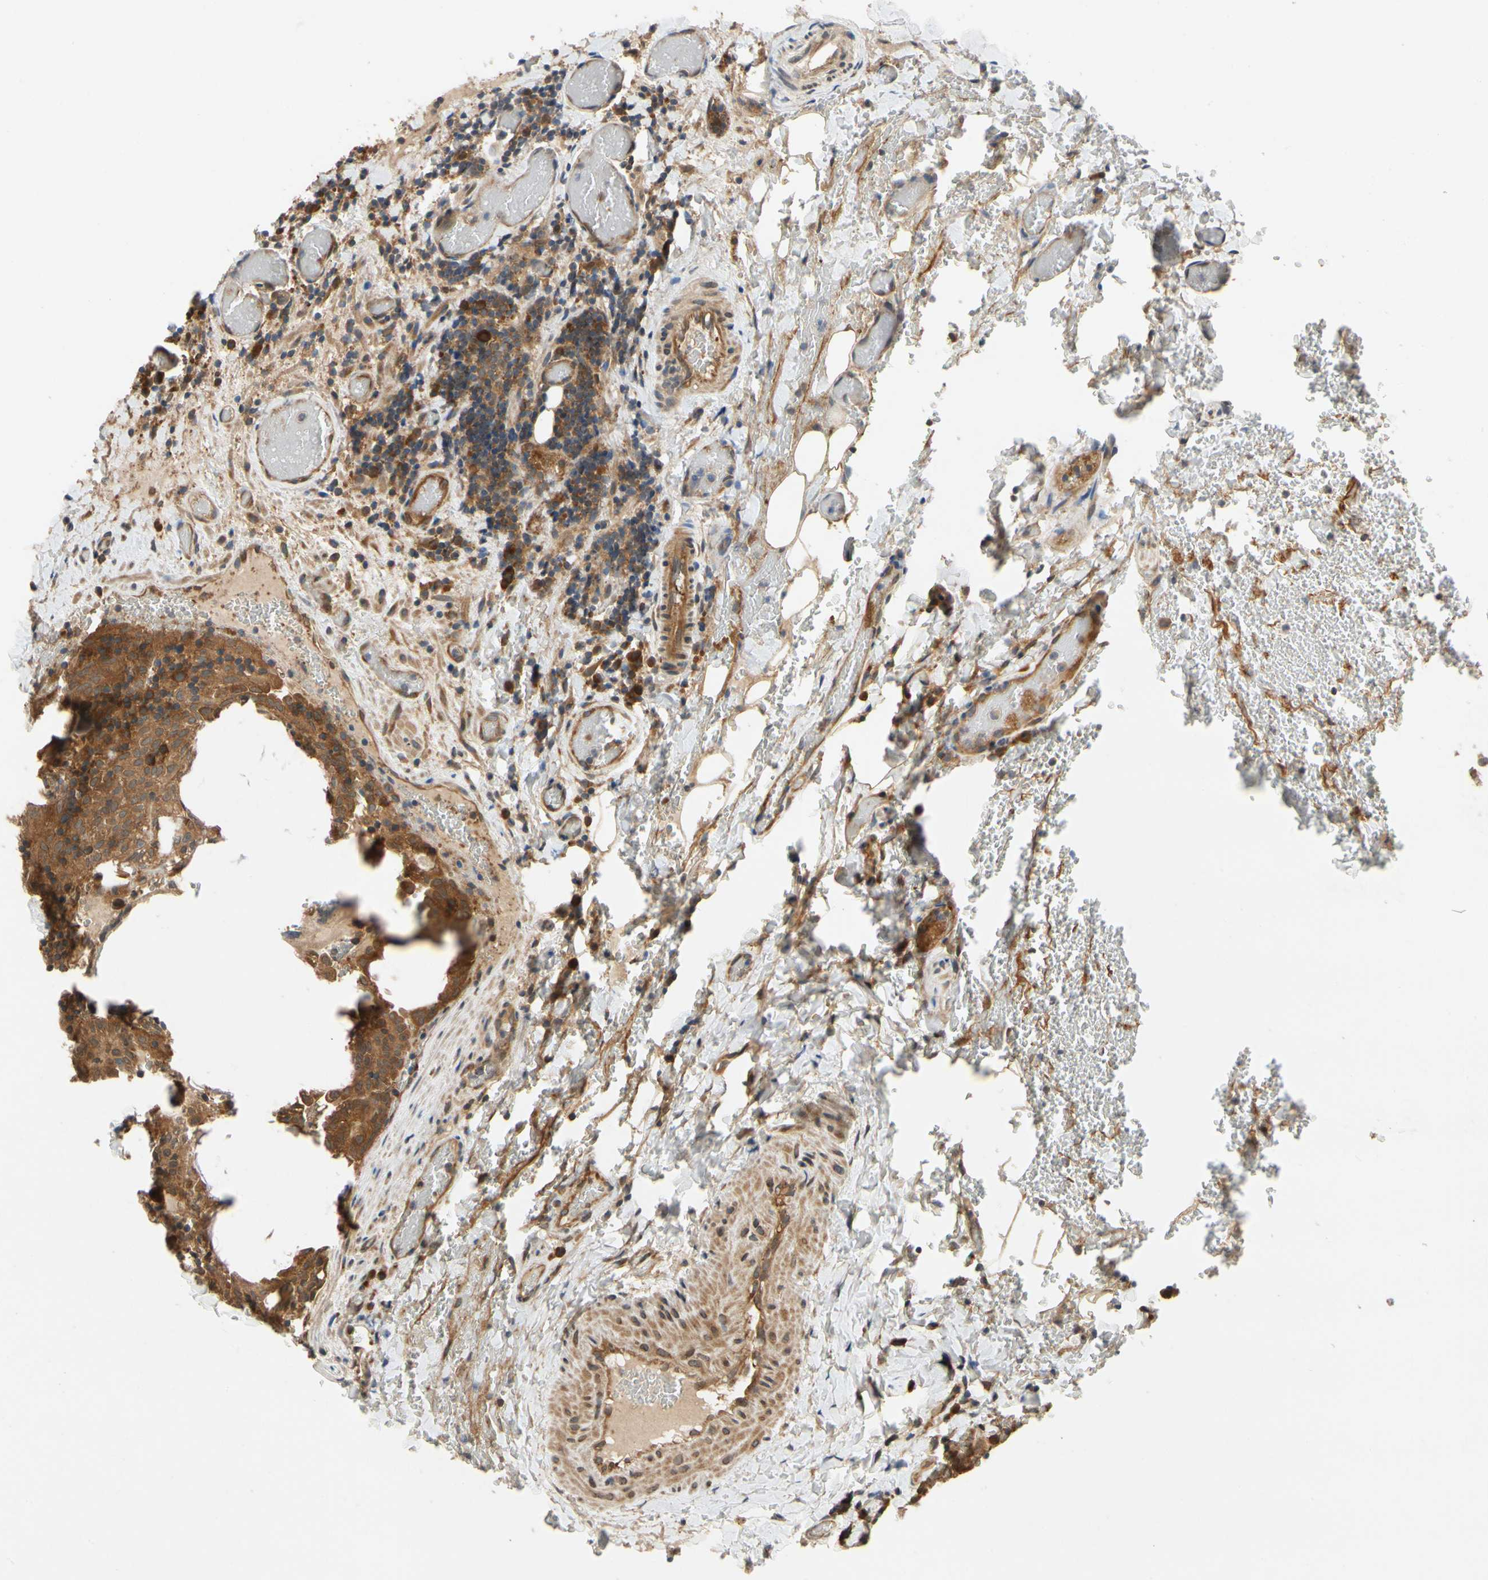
{"staining": {"intensity": "moderate", "quantity": ">75%", "location": "cytoplasmic/membranous"}, "tissue": "thyroid cancer", "cell_type": "Tumor cells", "image_type": "cancer", "snomed": [{"axis": "morphology", "description": "Normal tissue, NOS"}, {"axis": "morphology", "description": "Papillary adenocarcinoma, NOS"}, {"axis": "topography", "description": "Thyroid gland"}], "caption": "High-power microscopy captured an immunohistochemistry (IHC) micrograph of thyroid cancer (papillary adenocarcinoma), revealing moderate cytoplasmic/membranous staining in approximately >75% of tumor cells.", "gene": "TDRP", "patient": {"sex": "female", "age": 30}}